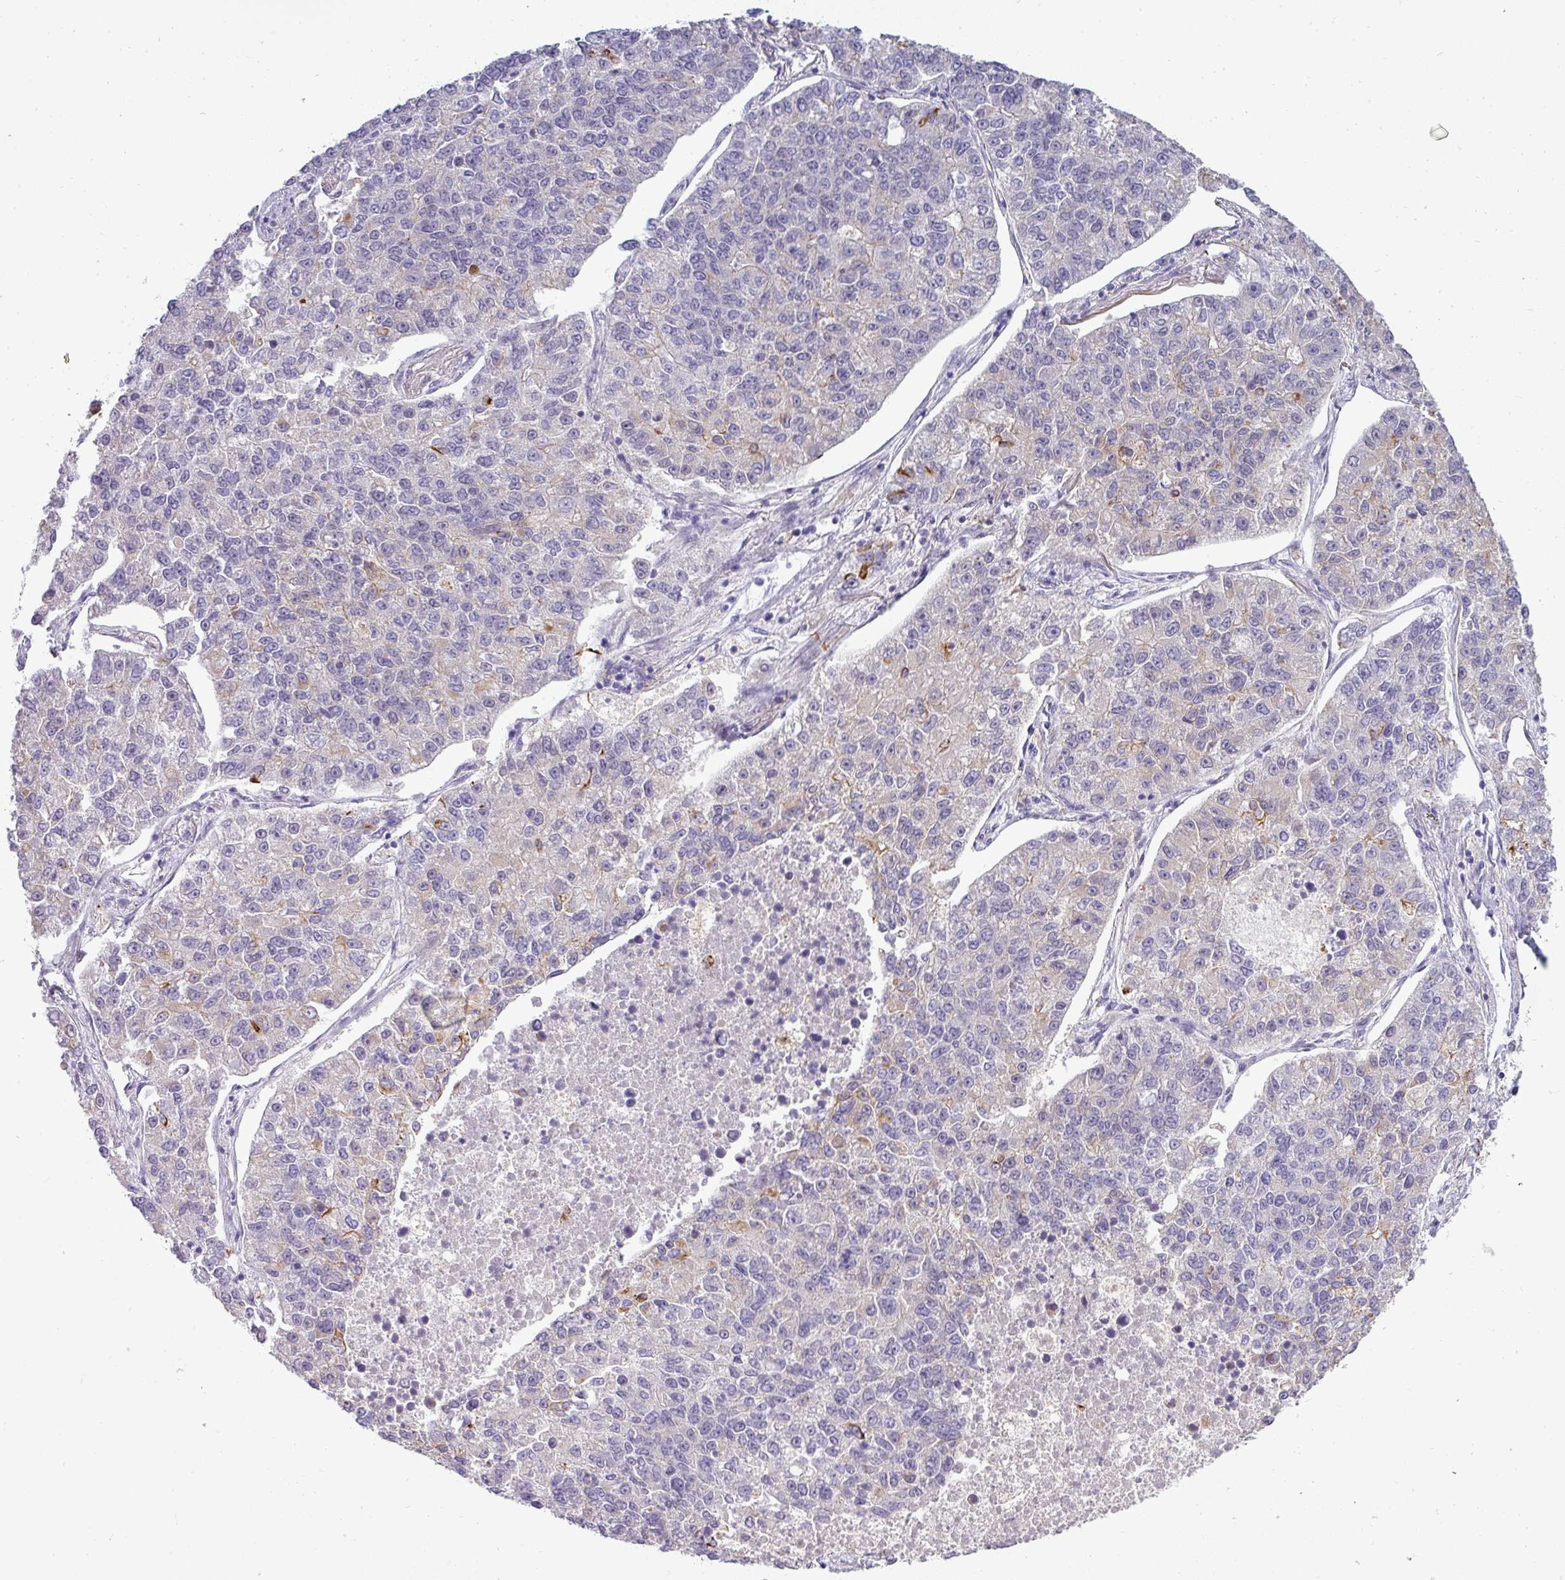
{"staining": {"intensity": "moderate", "quantity": "<25%", "location": "cytoplasmic/membranous"}, "tissue": "lung cancer", "cell_type": "Tumor cells", "image_type": "cancer", "snomed": [{"axis": "morphology", "description": "Adenocarcinoma, NOS"}, {"axis": "topography", "description": "Lung"}], "caption": "Lung cancer (adenocarcinoma) stained with a protein marker displays moderate staining in tumor cells.", "gene": "ASXL3", "patient": {"sex": "male", "age": 49}}